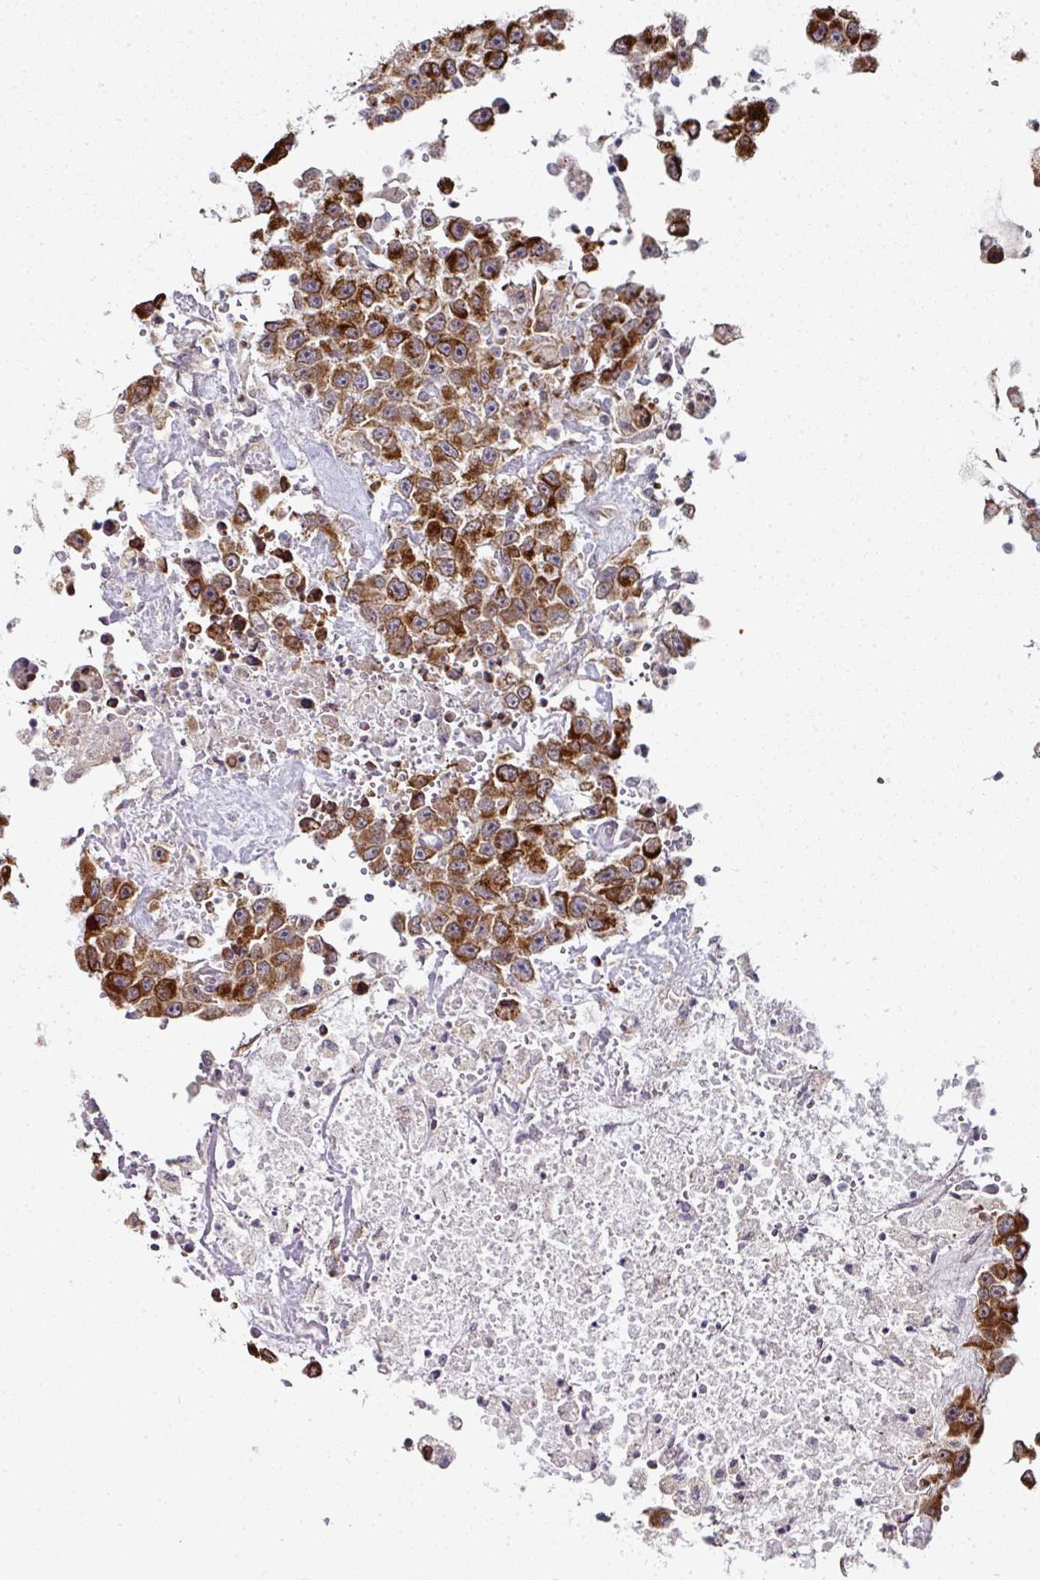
{"staining": {"intensity": "strong", "quantity": ">75%", "location": "cytoplasmic/membranous"}, "tissue": "testis cancer", "cell_type": "Tumor cells", "image_type": "cancer", "snomed": [{"axis": "morphology", "description": "Carcinoma, Embryonal, NOS"}, {"axis": "topography", "description": "Testis"}], "caption": "Protein staining of testis cancer tissue shows strong cytoplasmic/membranous positivity in about >75% of tumor cells. (brown staining indicates protein expression, while blue staining denotes nuclei).", "gene": "APOLD1", "patient": {"sex": "male", "age": 83}}